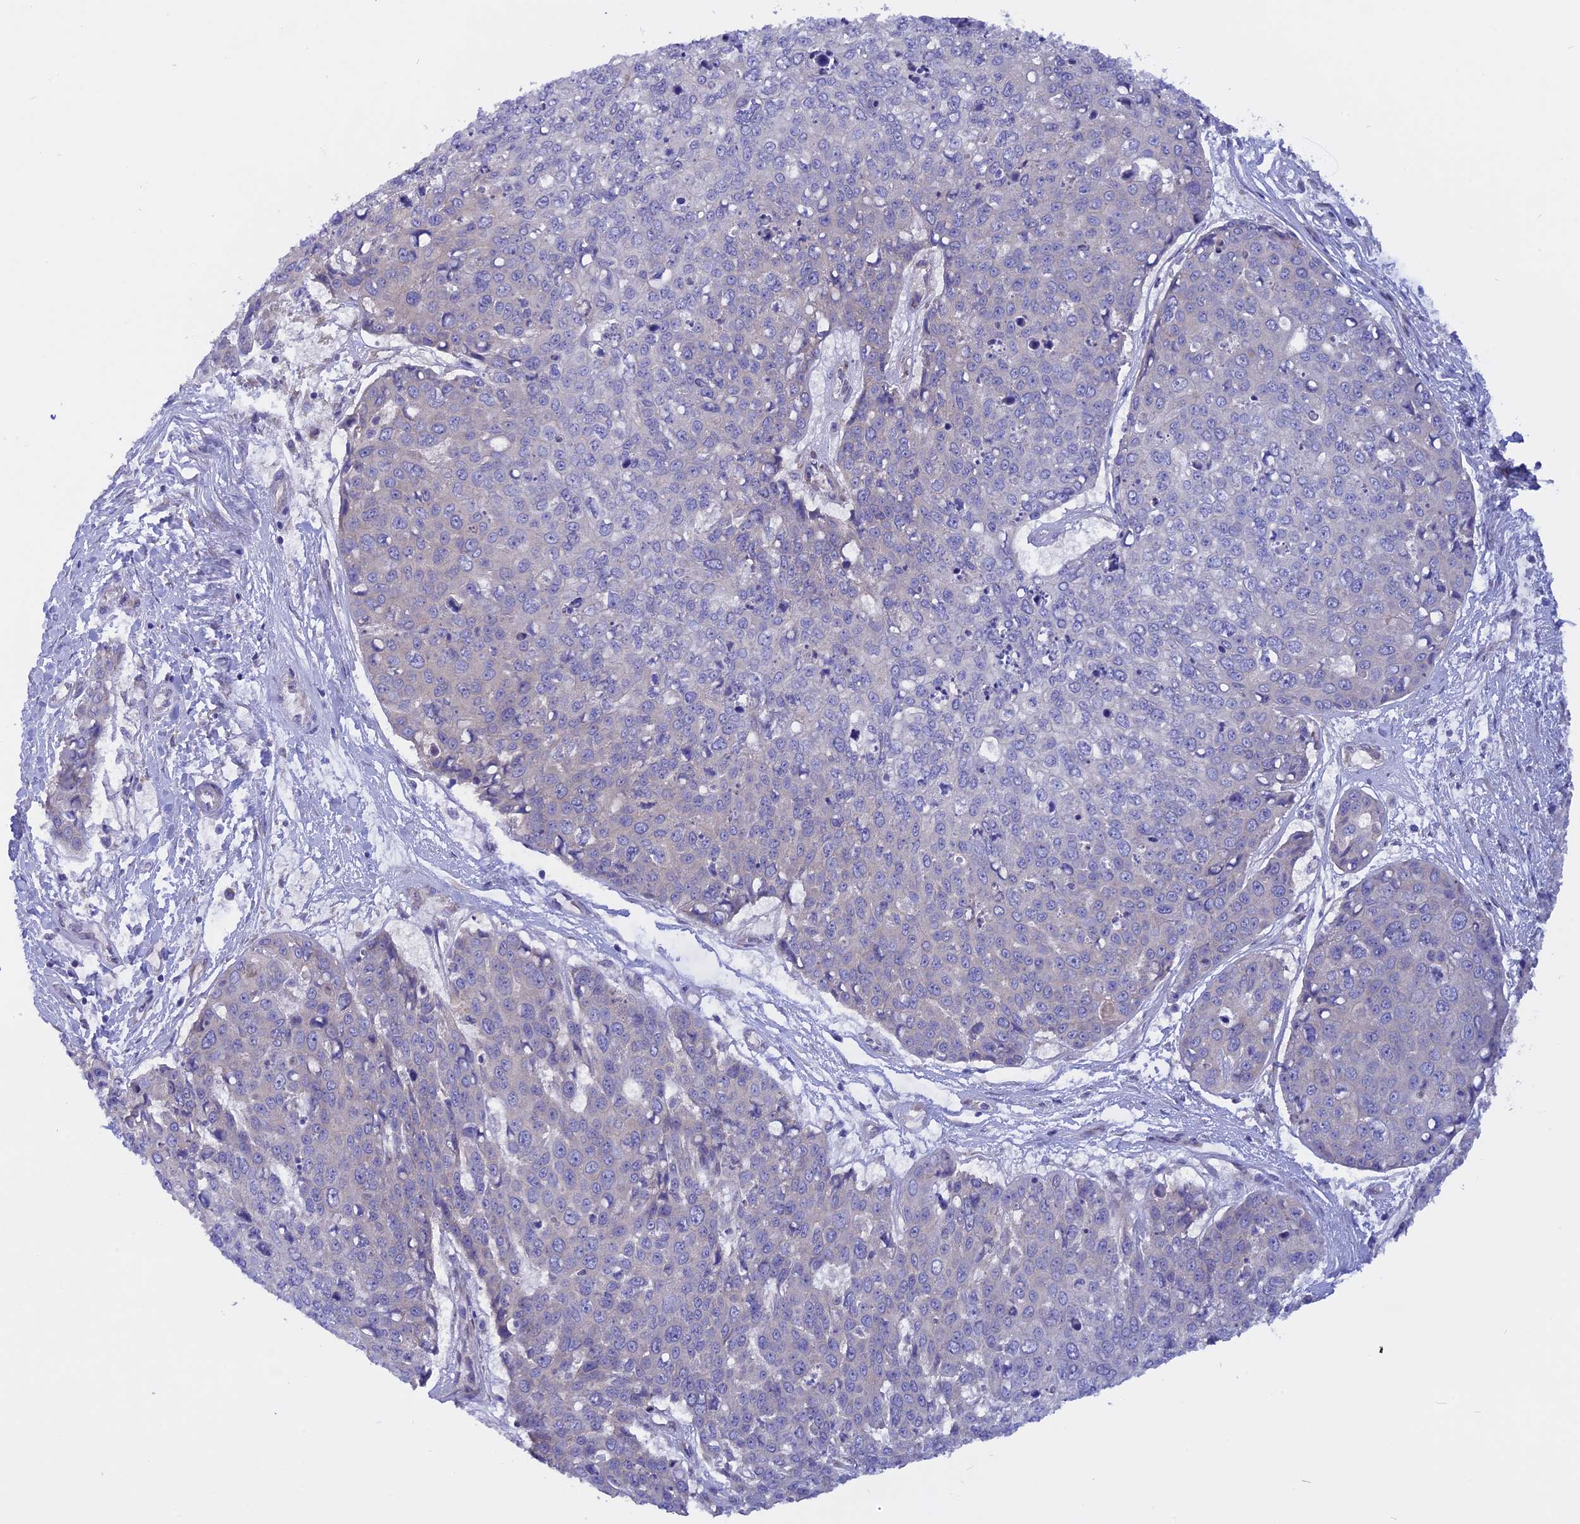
{"staining": {"intensity": "negative", "quantity": "none", "location": "none"}, "tissue": "skin cancer", "cell_type": "Tumor cells", "image_type": "cancer", "snomed": [{"axis": "morphology", "description": "Squamous cell carcinoma, NOS"}, {"axis": "topography", "description": "Skin"}], "caption": "High power microscopy micrograph of an immunohistochemistry (IHC) micrograph of squamous cell carcinoma (skin), revealing no significant positivity in tumor cells. (DAB (3,3'-diaminobenzidine) IHC with hematoxylin counter stain).", "gene": "HYCC1", "patient": {"sex": "female", "age": 44}}